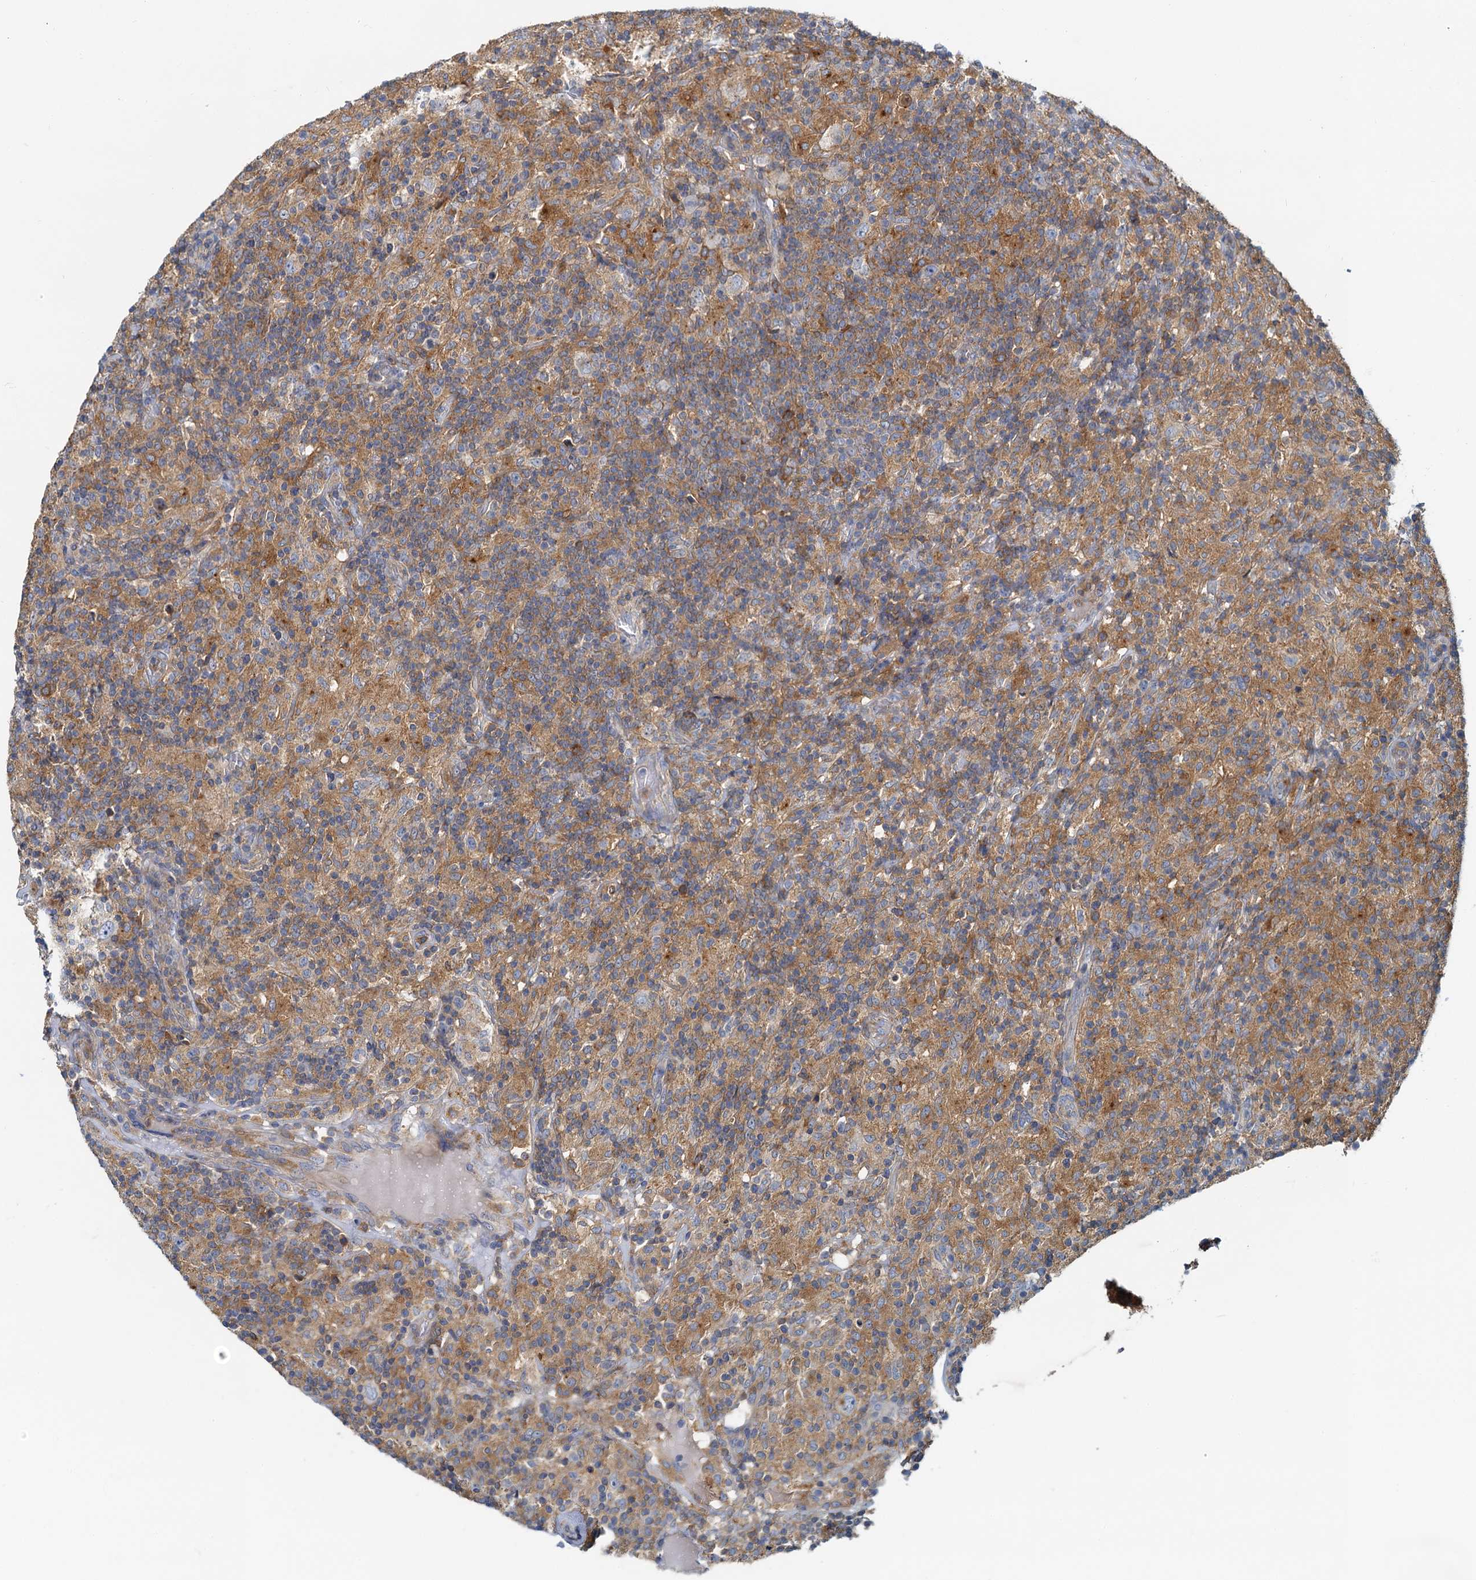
{"staining": {"intensity": "negative", "quantity": "none", "location": "none"}, "tissue": "lymphoma", "cell_type": "Tumor cells", "image_type": "cancer", "snomed": [{"axis": "morphology", "description": "Hodgkin's disease, NOS"}, {"axis": "topography", "description": "Lymph node"}], "caption": "Immunohistochemical staining of lymphoma shows no significant positivity in tumor cells. (Brightfield microscopy of DAB (3,3'-diaminobenzidine) IHC at high magnification).", "gene": "TOLLIP", "patient": {"sex": "male", "age": 70}}